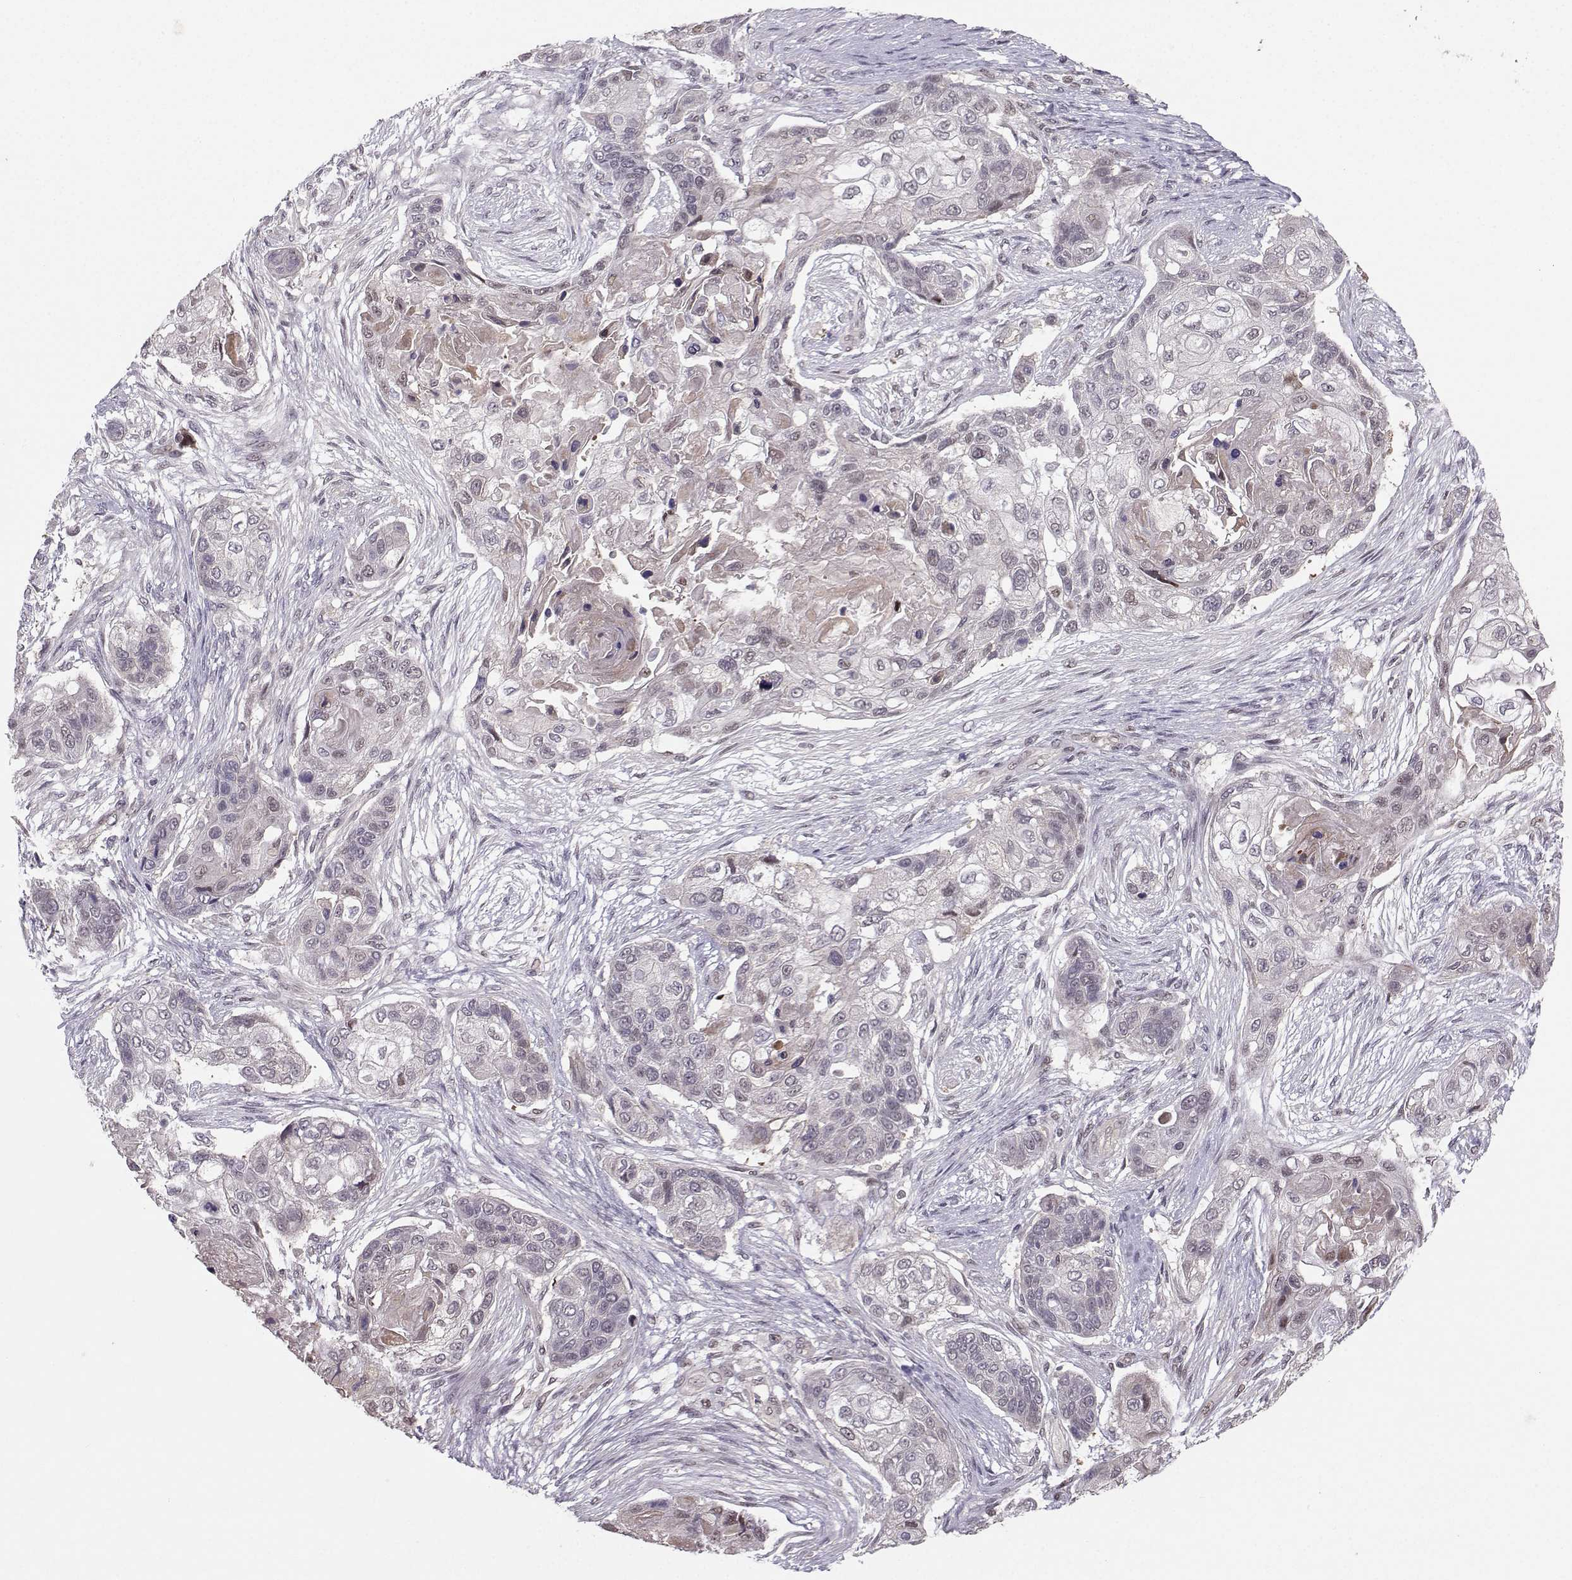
{"staining": {"intensity": "negative", "quantity": "none", "location": "none"}, "tissue": "lung cancer", "cell_type": "Tumor cells", "image_type": "cancer", "snomed": [{"axis": "morphology", "description": "Squamous cell carcinoma, NOS"}, {"axis": "topography", "description": "Lung"}], "caption": "A high-resolution image shows immunohistochemistry (IHC) staining of squamous cell carcinoma (lung), which shows no significant expression in tumor cells.", "gene": "PKP2", "patient": {"sex": "male", "age": 69}}